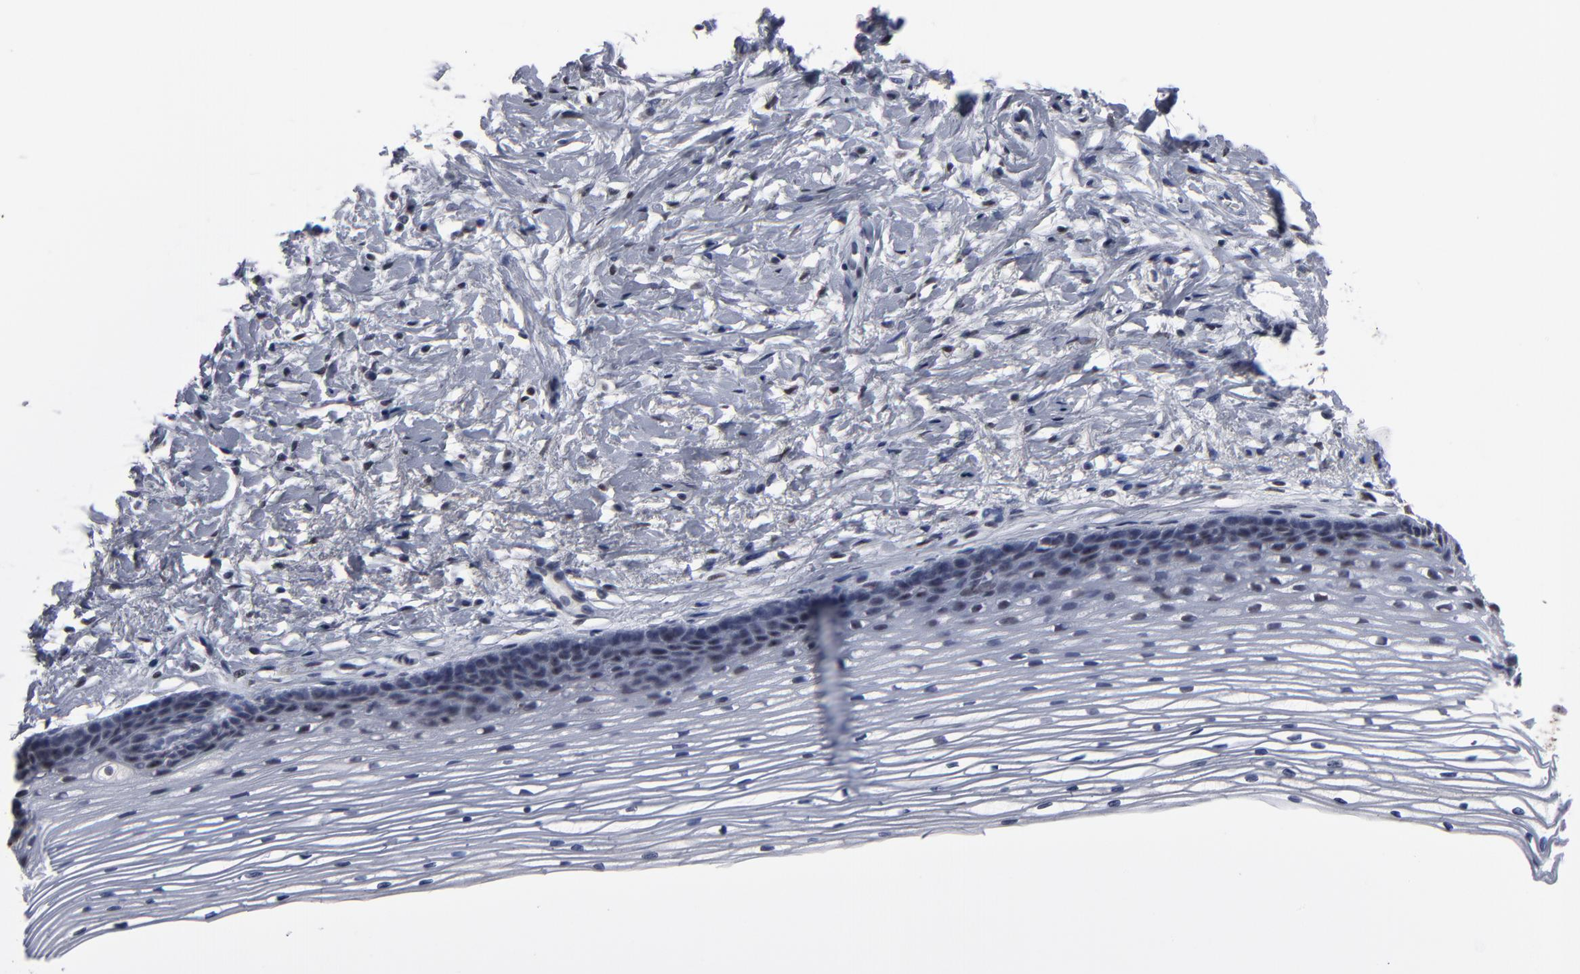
{"staining": {"intensity": "negative", "quantity": "none", "location": "none"}, "tissue": "cervix", "cell_type": "Glandular cells", "image_type": "normal", "snomed": [{"axis": "morphology", "description": "Normal tissue, NOS"}, {"axis": "topography", "description": "Cervix"}], "caption": "DAB (3,3'-diaminobenzidine) immunohistochemical staining of unremarkable human cervix exhibits no significant staining in glandular cells. (DAB immunohistochemistry visualized using brightfield microscopy, high magnification).", "gene": "SSRP1", "patient": {"sex": "female", "age": 77}}